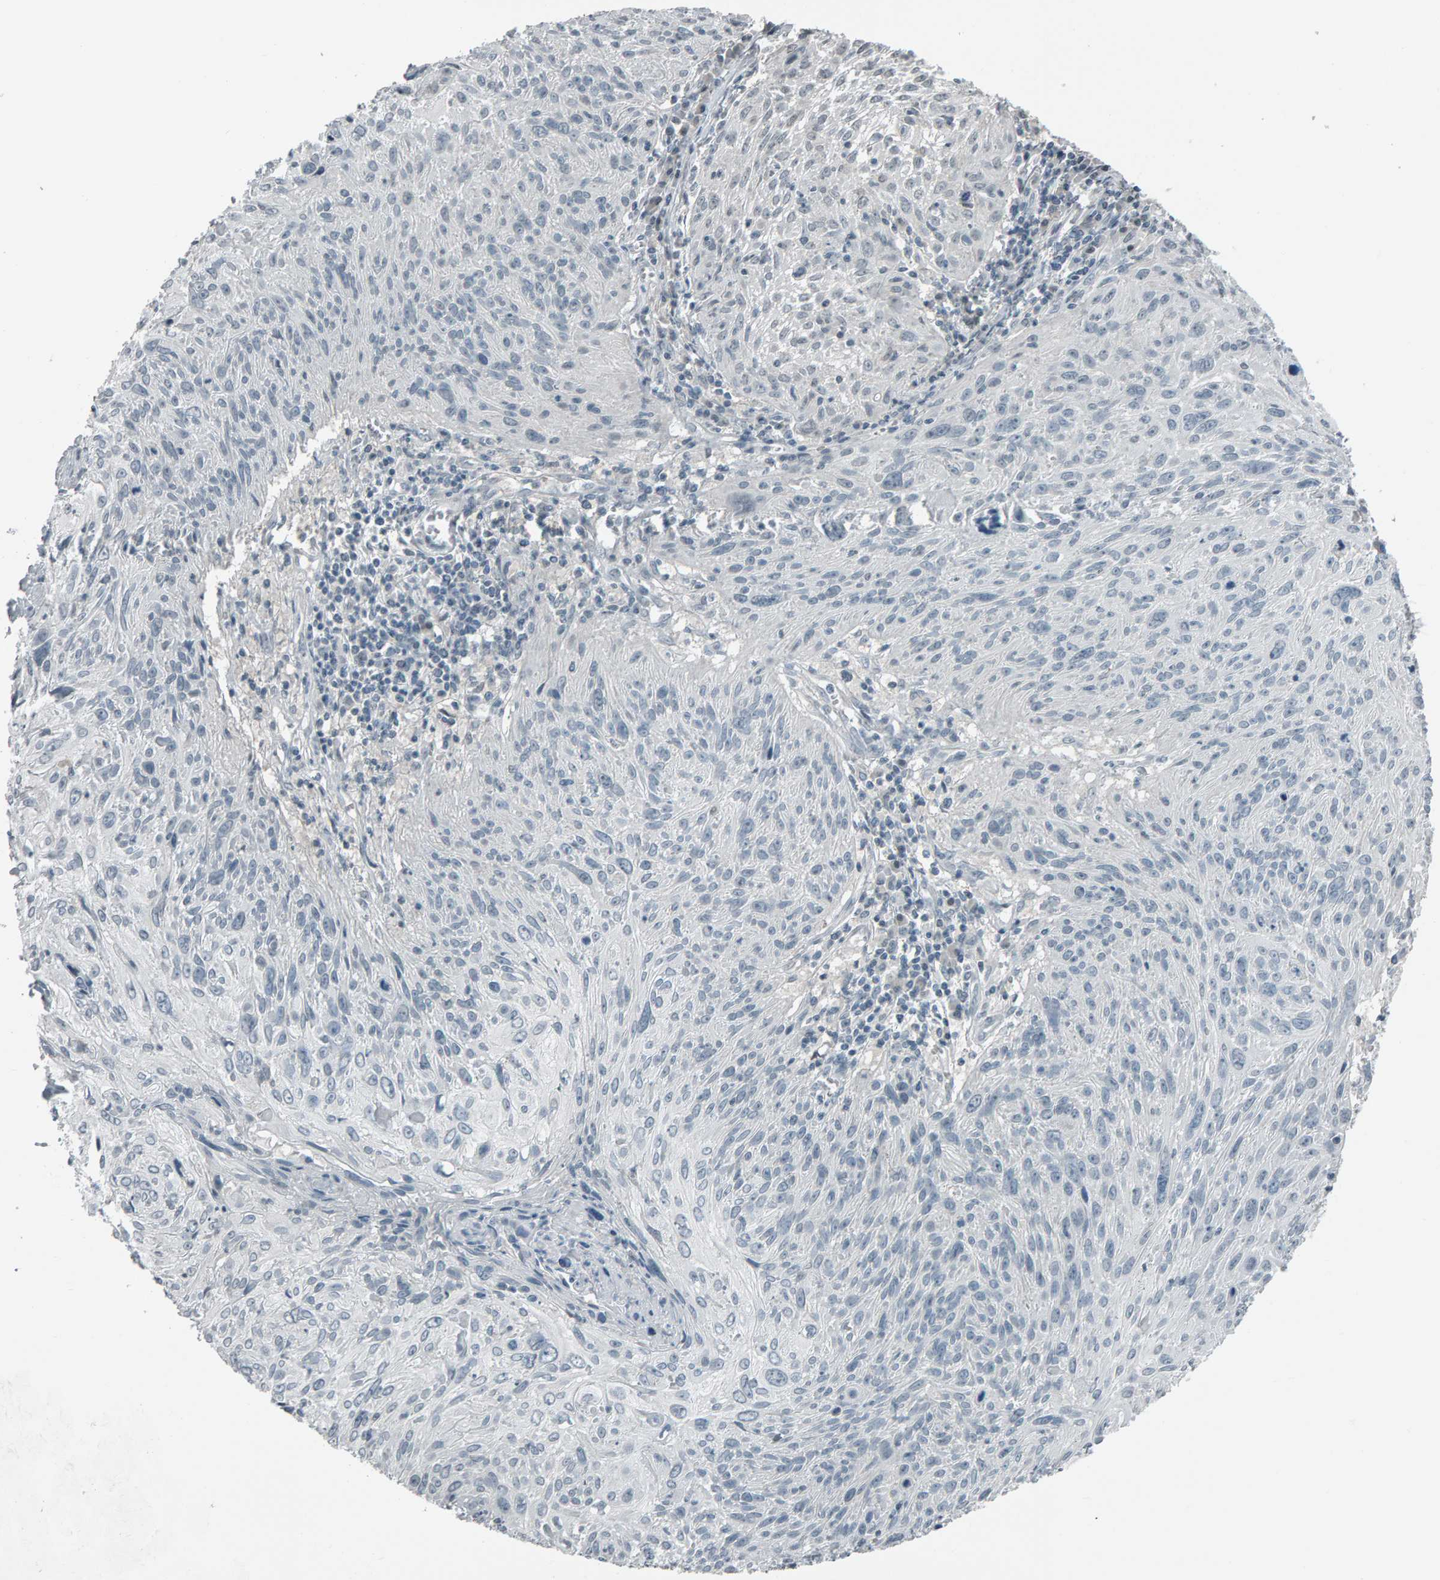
{"staining": {"intensity": "negative", "quantity": "none", "location": "none"}, "tissue": "cervical cancer", "cell_type": "Tumor cells", "image_type": "cancer", "snomed": [{"axis": "morphology", "description": "Squamous cell carcinoma, NOS"}, {"axis": "topography", "description": "Cervix"}], "caption": "Tumor cells are negative for protein expression in human cervical cancer. The staining is performed using DAB brown chromogen with nuclei counter-stained in using hematoxylin.", "gene": "PYY", "patient": {"sex": "female", "age": 51}}